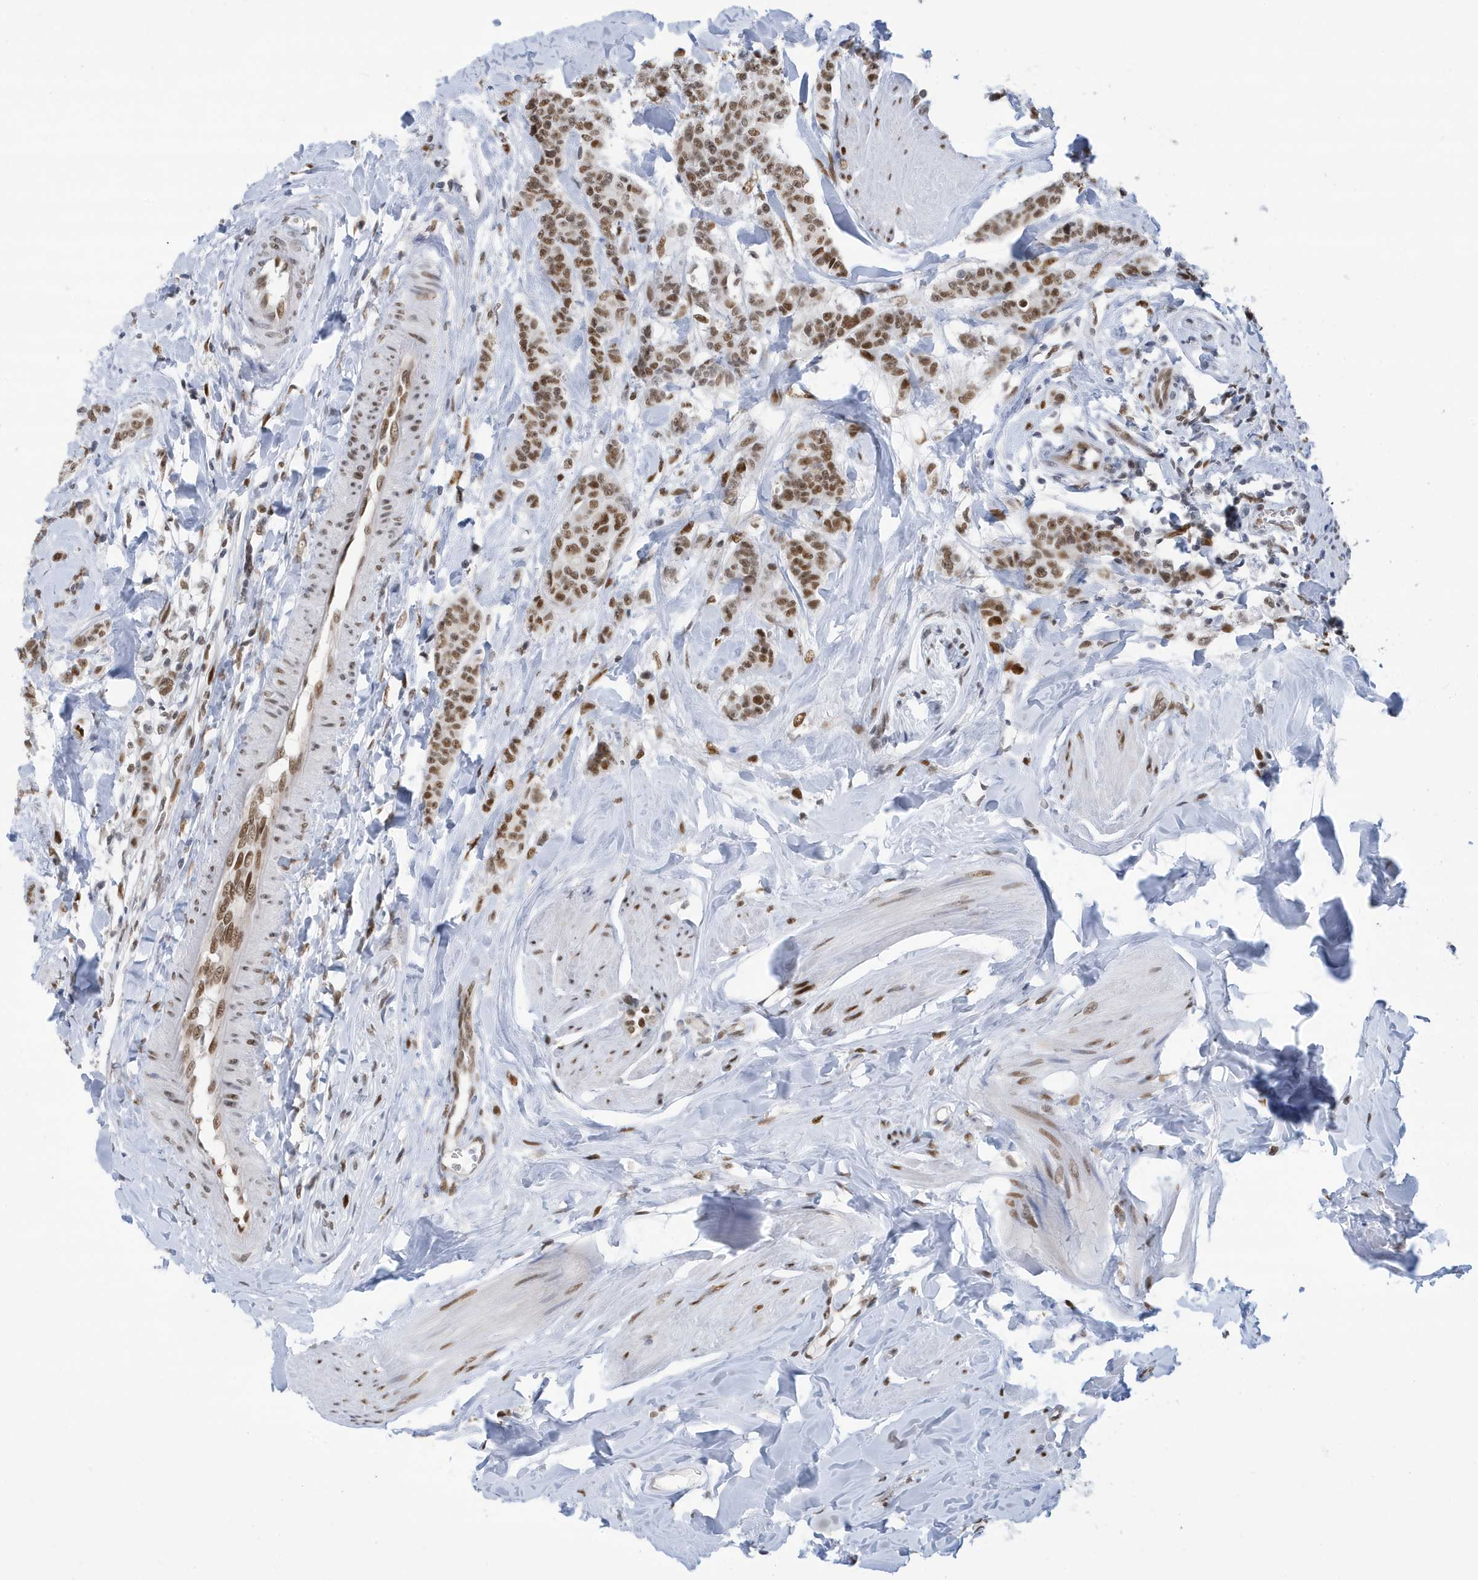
{"staining": {"intensity": "moderate", "quantity": ">75%", "location": "cytoplasmic/membranous,nuclear"}, "tissue": "breast cancer", "cell_type": "Tumor cells", "image_type": "cancer", "snomed": [{"axis": "morphology", "description": "Duct carcinoma"}, {"axis": "topography", "description": "Breast"}], "caption": "Protein staining shows moderate cytoplasmic/membranous and nuclear positivity in about >75% of tumor cells in breast cancer.", "gene": "PCYT1A", "patient": {"sex": "female", "age": 40}}